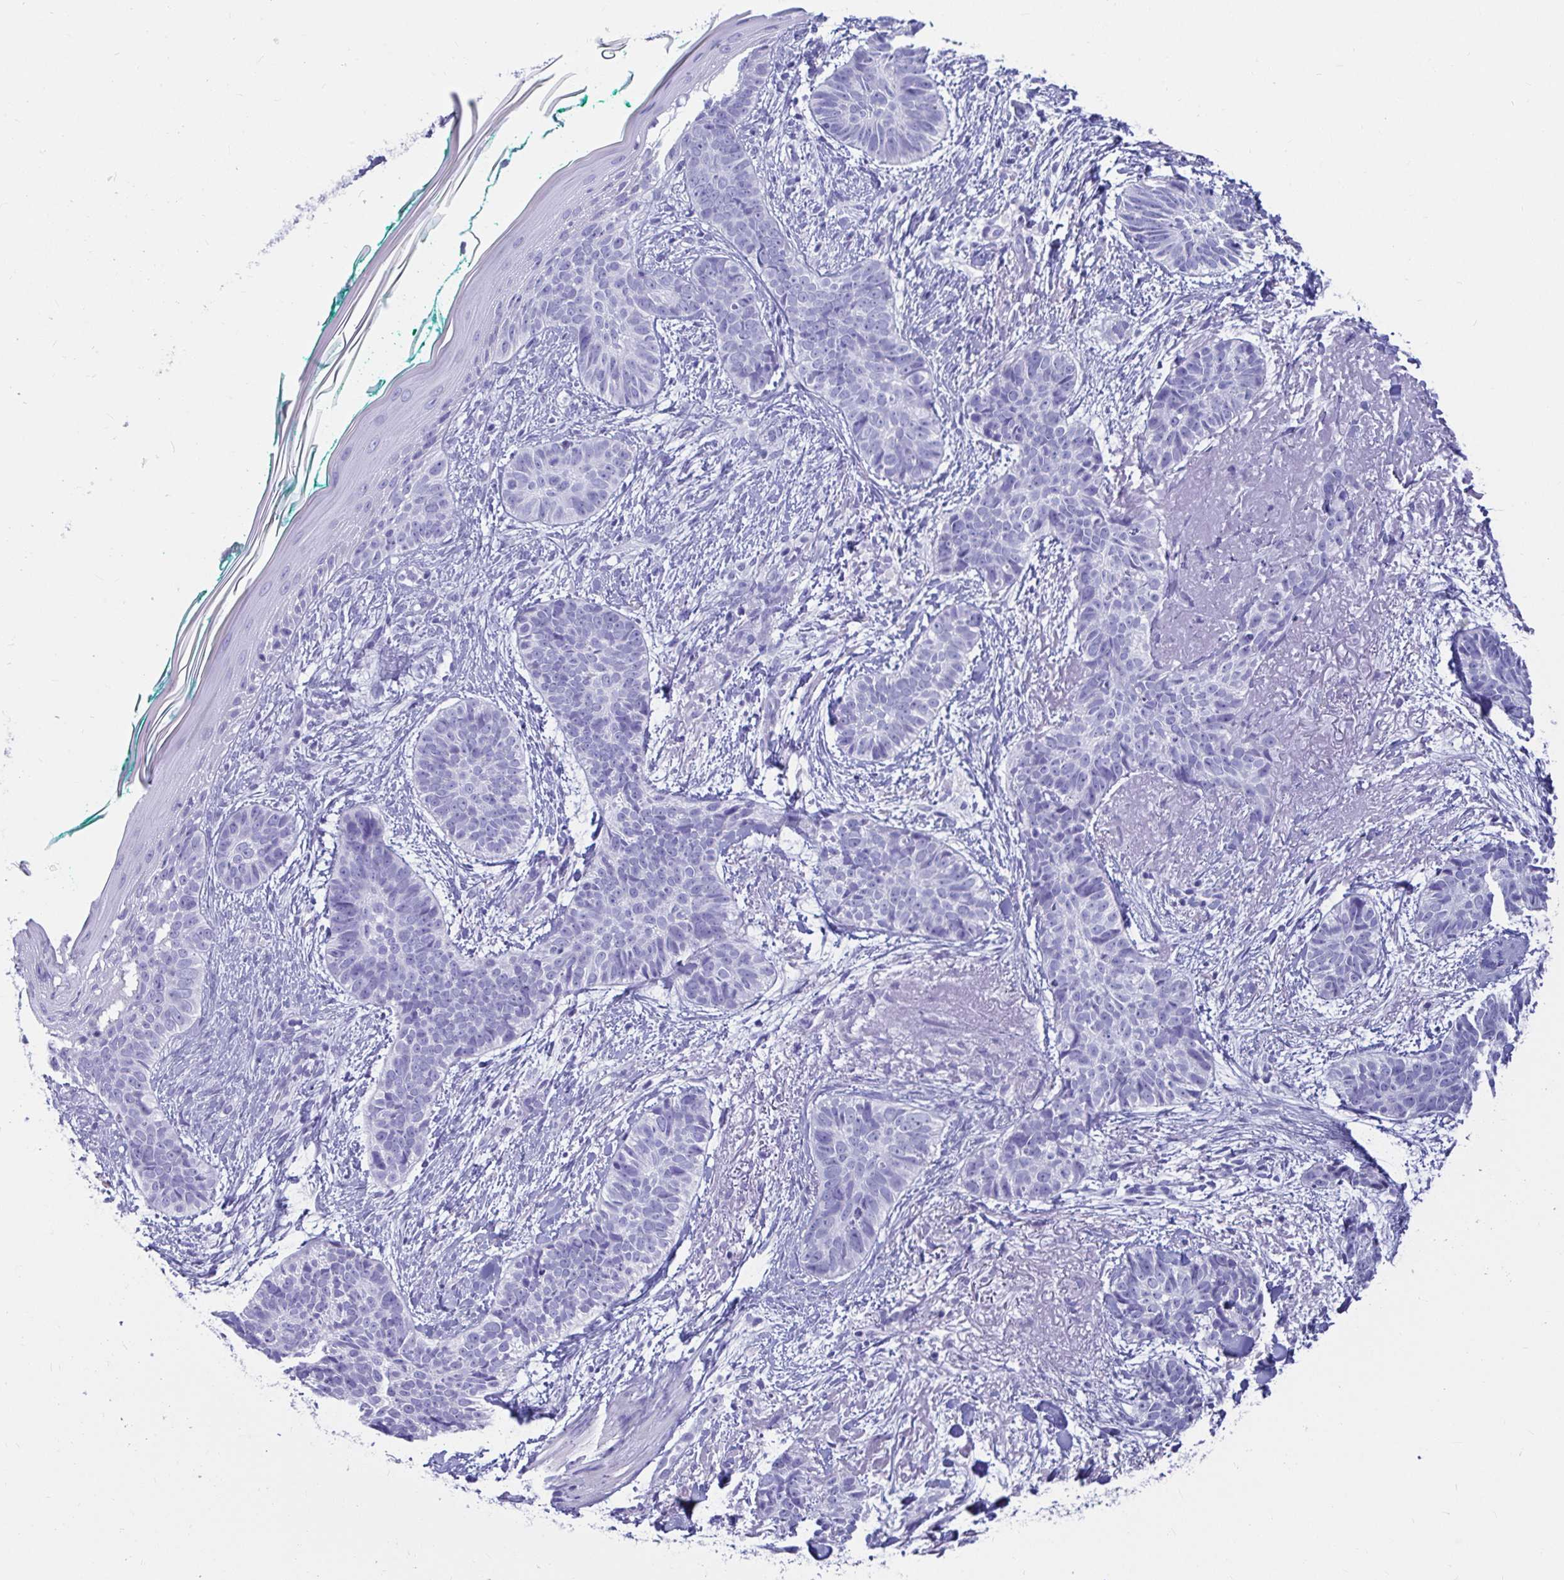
{"staining": {"intensity": "negative", "quantity": "none", "location": "none"}, "tissue": "skin cancer", "cell_type": "Tumor cells", "image_type": "cancer", "snomed": [{"axis": "morphology", "description": "Basal cell carcinoma"}, {"axis": "topography", "description": "Skin"}, {"axis": "topography", "description": "Skin of face"}, {"axis": "topography", "description": "Skin of nose"}], "caption": "A high-resolution micrograph shows immunohistochemistry staining of basal cell carcinoma (skin), which displays no significant positivity in tumor cells.", "gene": "ZPBP2", "patient": {"sex": "female", "age": 86}}